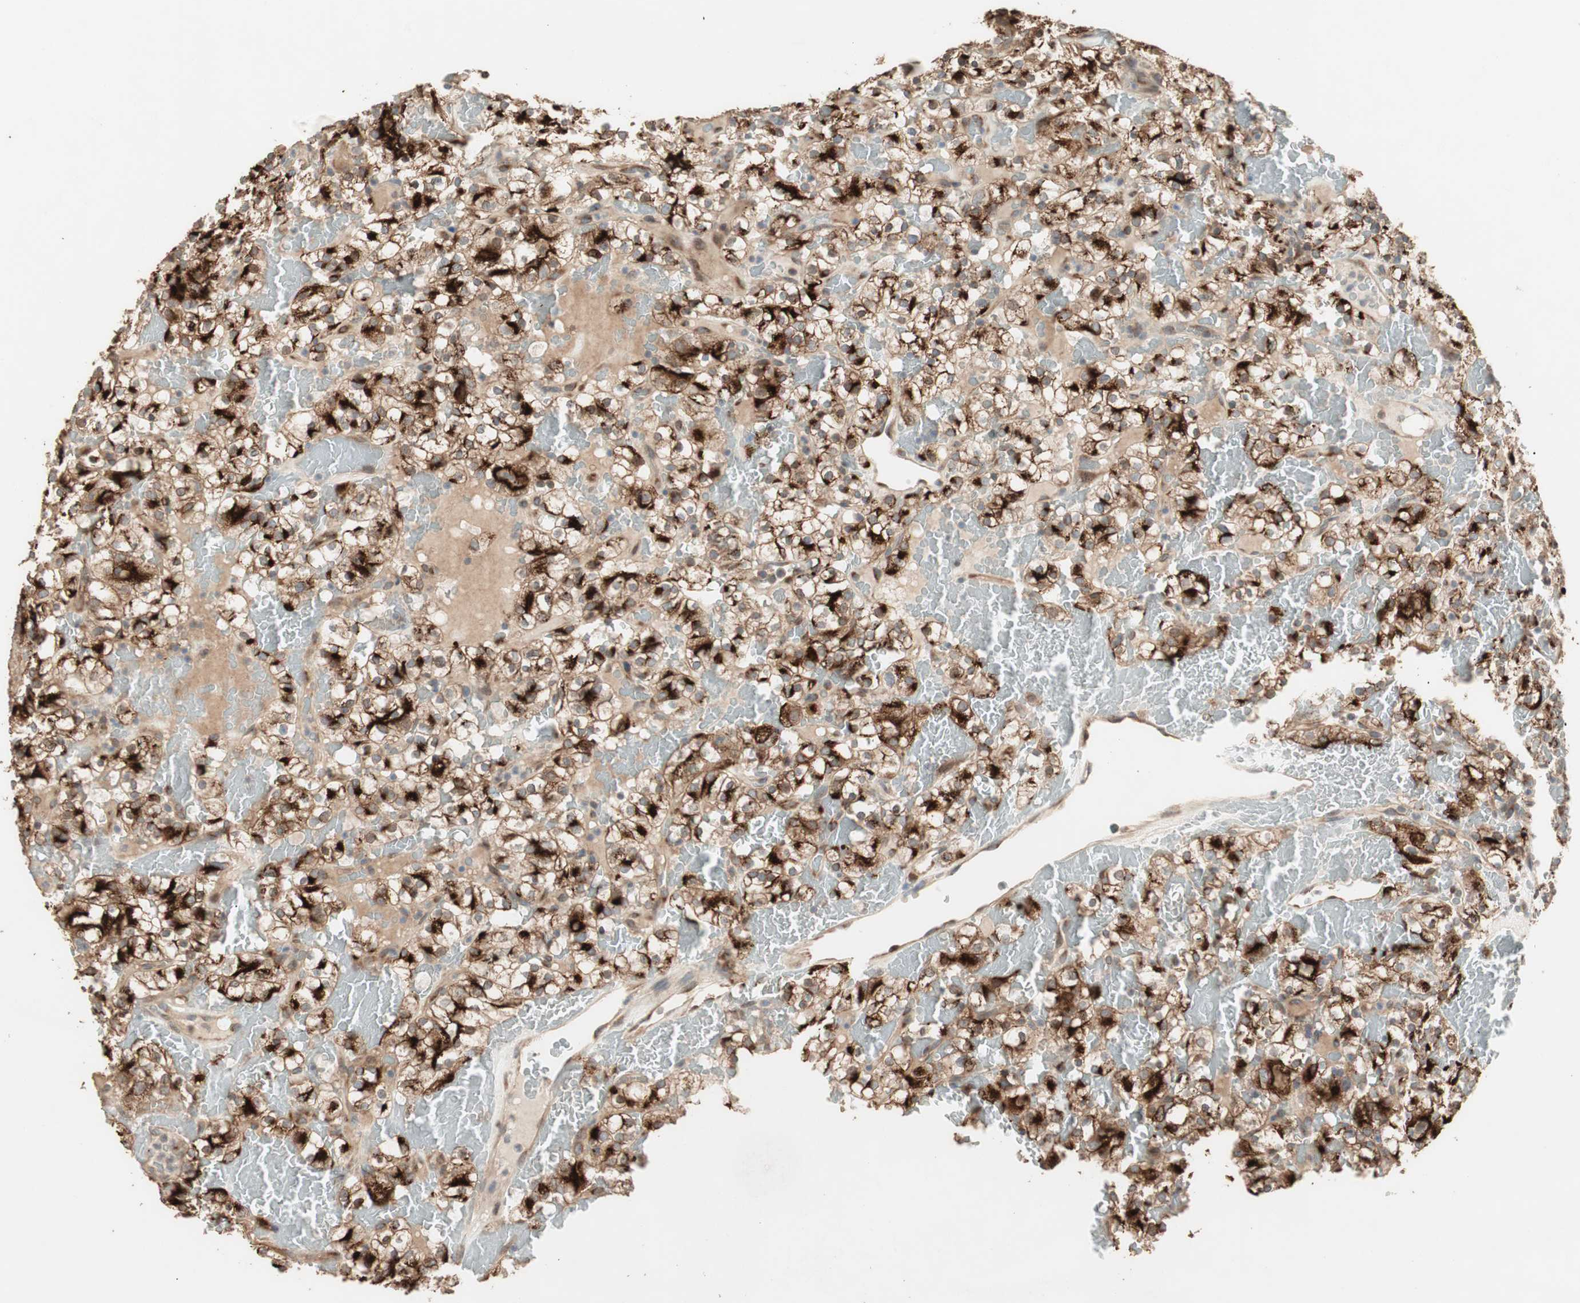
{"staining": {"intensity": "strong", "quantity": ">75%", "location": "cytoplasmic/membranous"}, "tissue": "renal cancer", "cell_type": "Tumor cells", "image_type": "cancer", "snomed": [{"axis": "morphology", "description": "Normal tissue, NOS"}, {"axis": "morphology", "description": "Adenocarcinoma, NOS"}, {"axis": "topography", "description": "Kidney"}], "caption": "IHC (DAB (3,3'-diaminobenzidine)) staining of human renal cancer reveals strong cytoplasmic/membranous protein staining in approximately >75% of tumor cells. (IHC, brightfield microscopy, high magnification).", "gene": "RARRES1", "patient": {"sex": "female", "age": 72}}